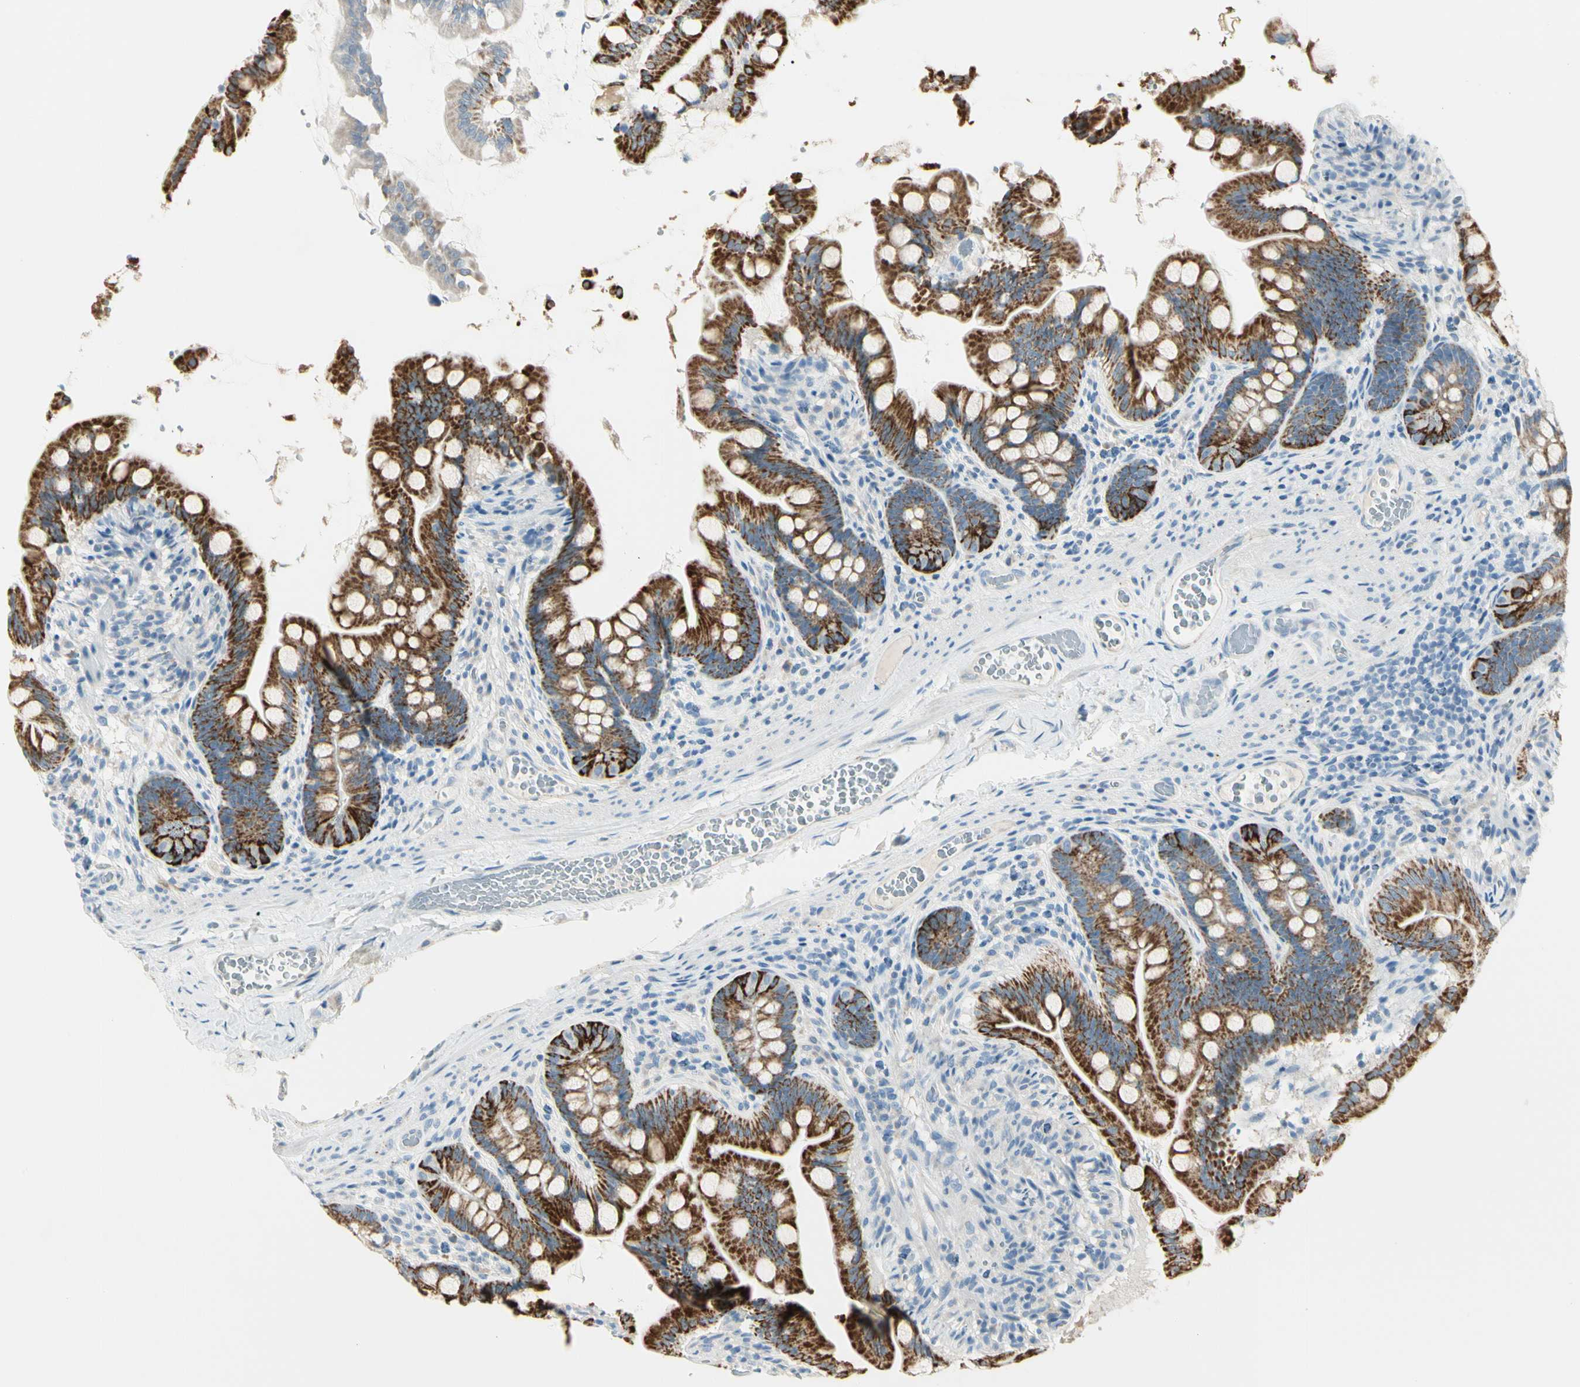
{"staining": {"intensity": "strong", "quantity": ">75%", "location": "cytoplasmic/membranous"}, "tissue": "small intestine", "cell_type": "Glandular cells", "image_type": "normal", "snomed": [{"axis": "morphology", "description": "Normal tissue, NOS"}, {"axis": "topography", "description": "Small intestine"}], "caption": "Protein expression analysis of unremarkable small intestine exhibits strong cytoplasmic/membranous expression in approximately >75% of glandular cells.", "gene": "SLC6A15", "patient": {"sex": "female", "age": 56}}